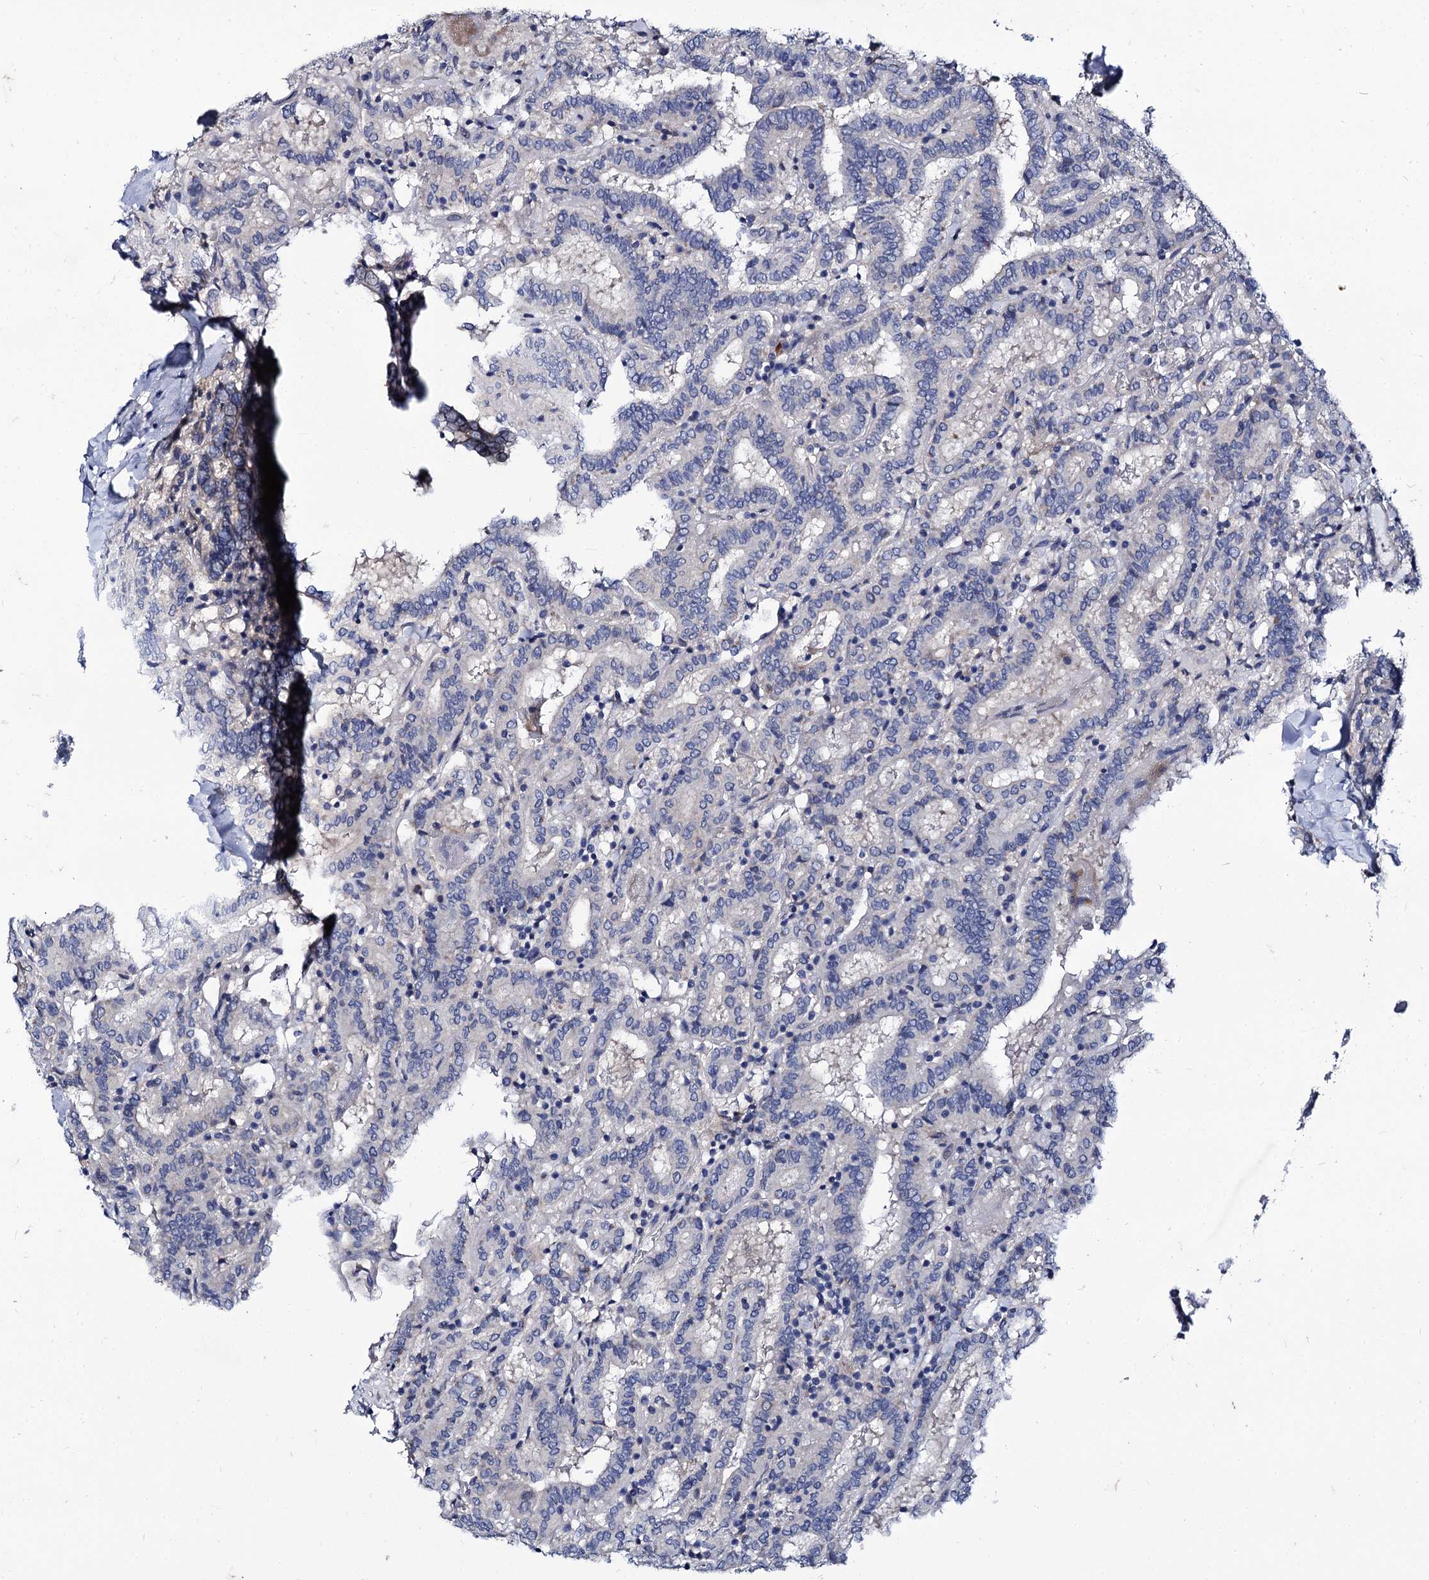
{"staining": {"intensity": "negative", "quantity": "none", "location": "none"}, "tissue": "thyroid cancer", "cell_type": "Tumor cells", "image_type": "cancer", "snomed": [{"axis": "morphology", "description": "Papillary adenocarcinoma, NOS"}, {"axis": "topography", "description": "Thyroid gland"}], "caption": "Papillary adenocarcinoma (thyroid) was stained to show a protein in brown. There is no significant expression in tumor cells.", "gene": "PANX2", "patient": {"sex": "female", "age": 72}}